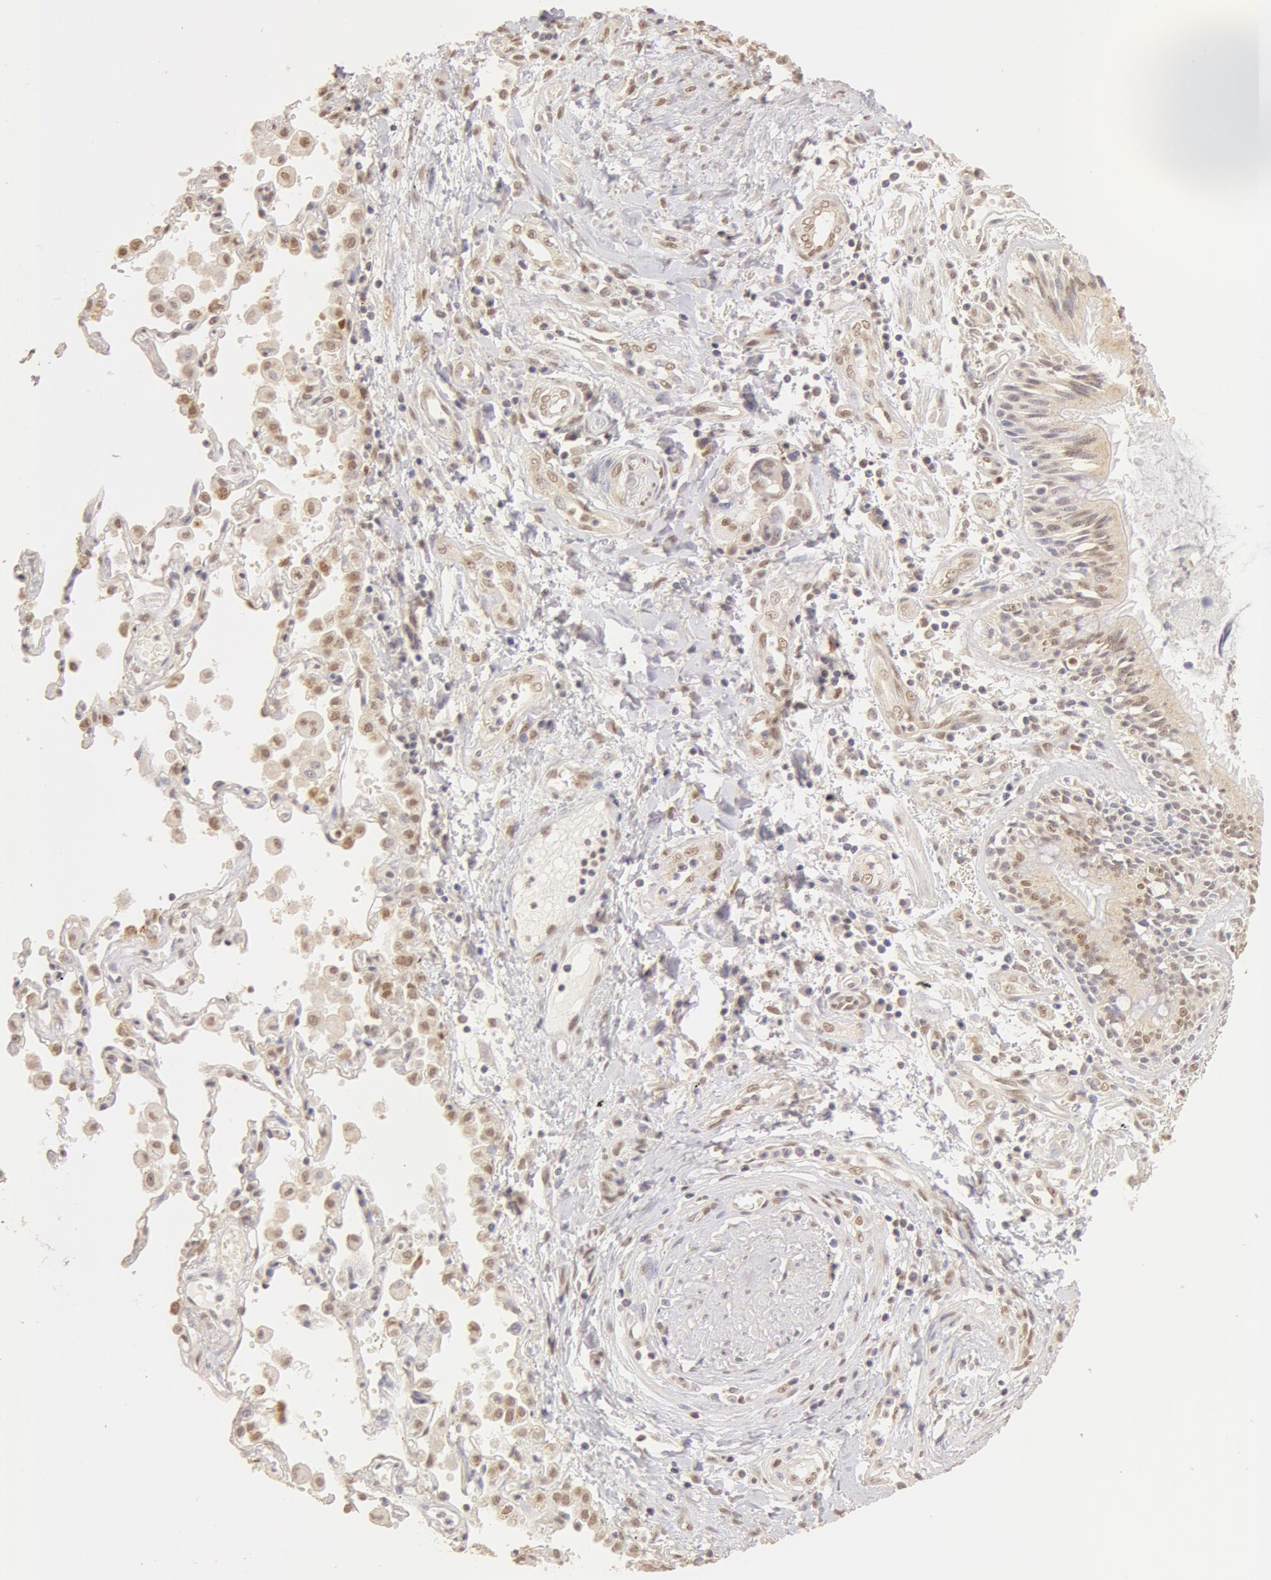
{"staining": {"intensity": "weak", "quantity": ">75%", "location": "cytoplasmic/membranous,nuclear"}, "tissue": "lung cancer", "cell_type": "Tumor cells", "image_type": "cancer", "snomed": [{"axis": "morphology", "description": "Adenocarcinoma, NOS"}, {"axis": "topography", "description": "Lung"}], "caption": "Lung cancer tissue demonstrates weak cytoplasmic/membranous and nuclear positivity in approximately >75% of tumor cells, visualized by immunohistochemistry.", "gene": "SNRNP70", "patient": {"sex": "male", "age": 64}}